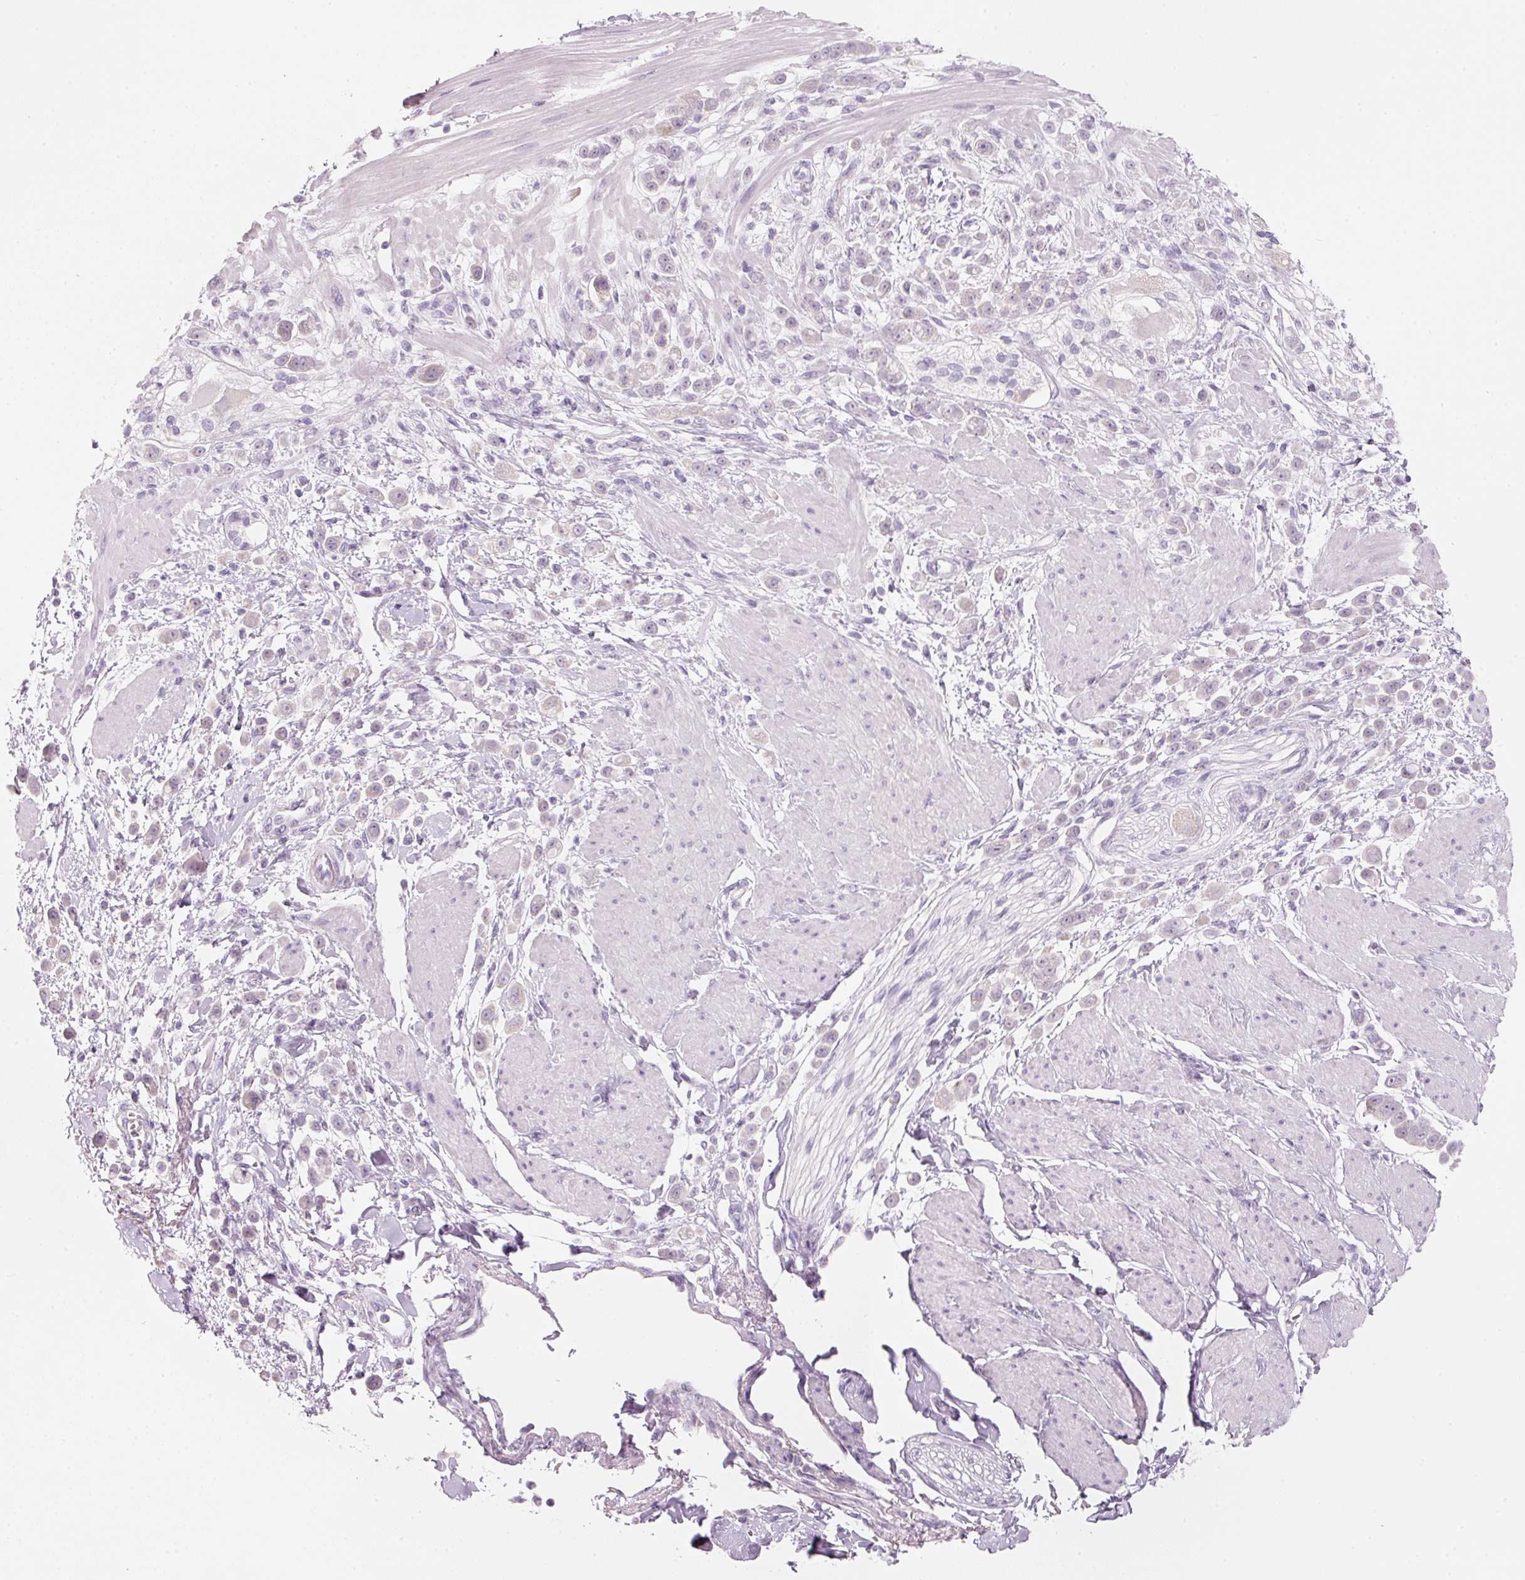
{"staining": {"intensity": "negative", "quantity": "none", "location": "none"}, "tissue": "pancreatic cancer", "cell_type": "Tumor cells", "image_type": "cancer", "snomed": [{"axis": "morphology", "description": "Normal tissue, NOS"}, {"axis": "morphology", "description": "Adenocarcinoma, NOS"}, {"axis": "topography", "description": "Pancreas"}], "caption": "This is an immunohistochemistry image of human pancreatic adenocarcinoma. There is no staining in tumor cells.", "gene": "ENSG00000206549", "patient": {"sex": "female", "age": 64}}